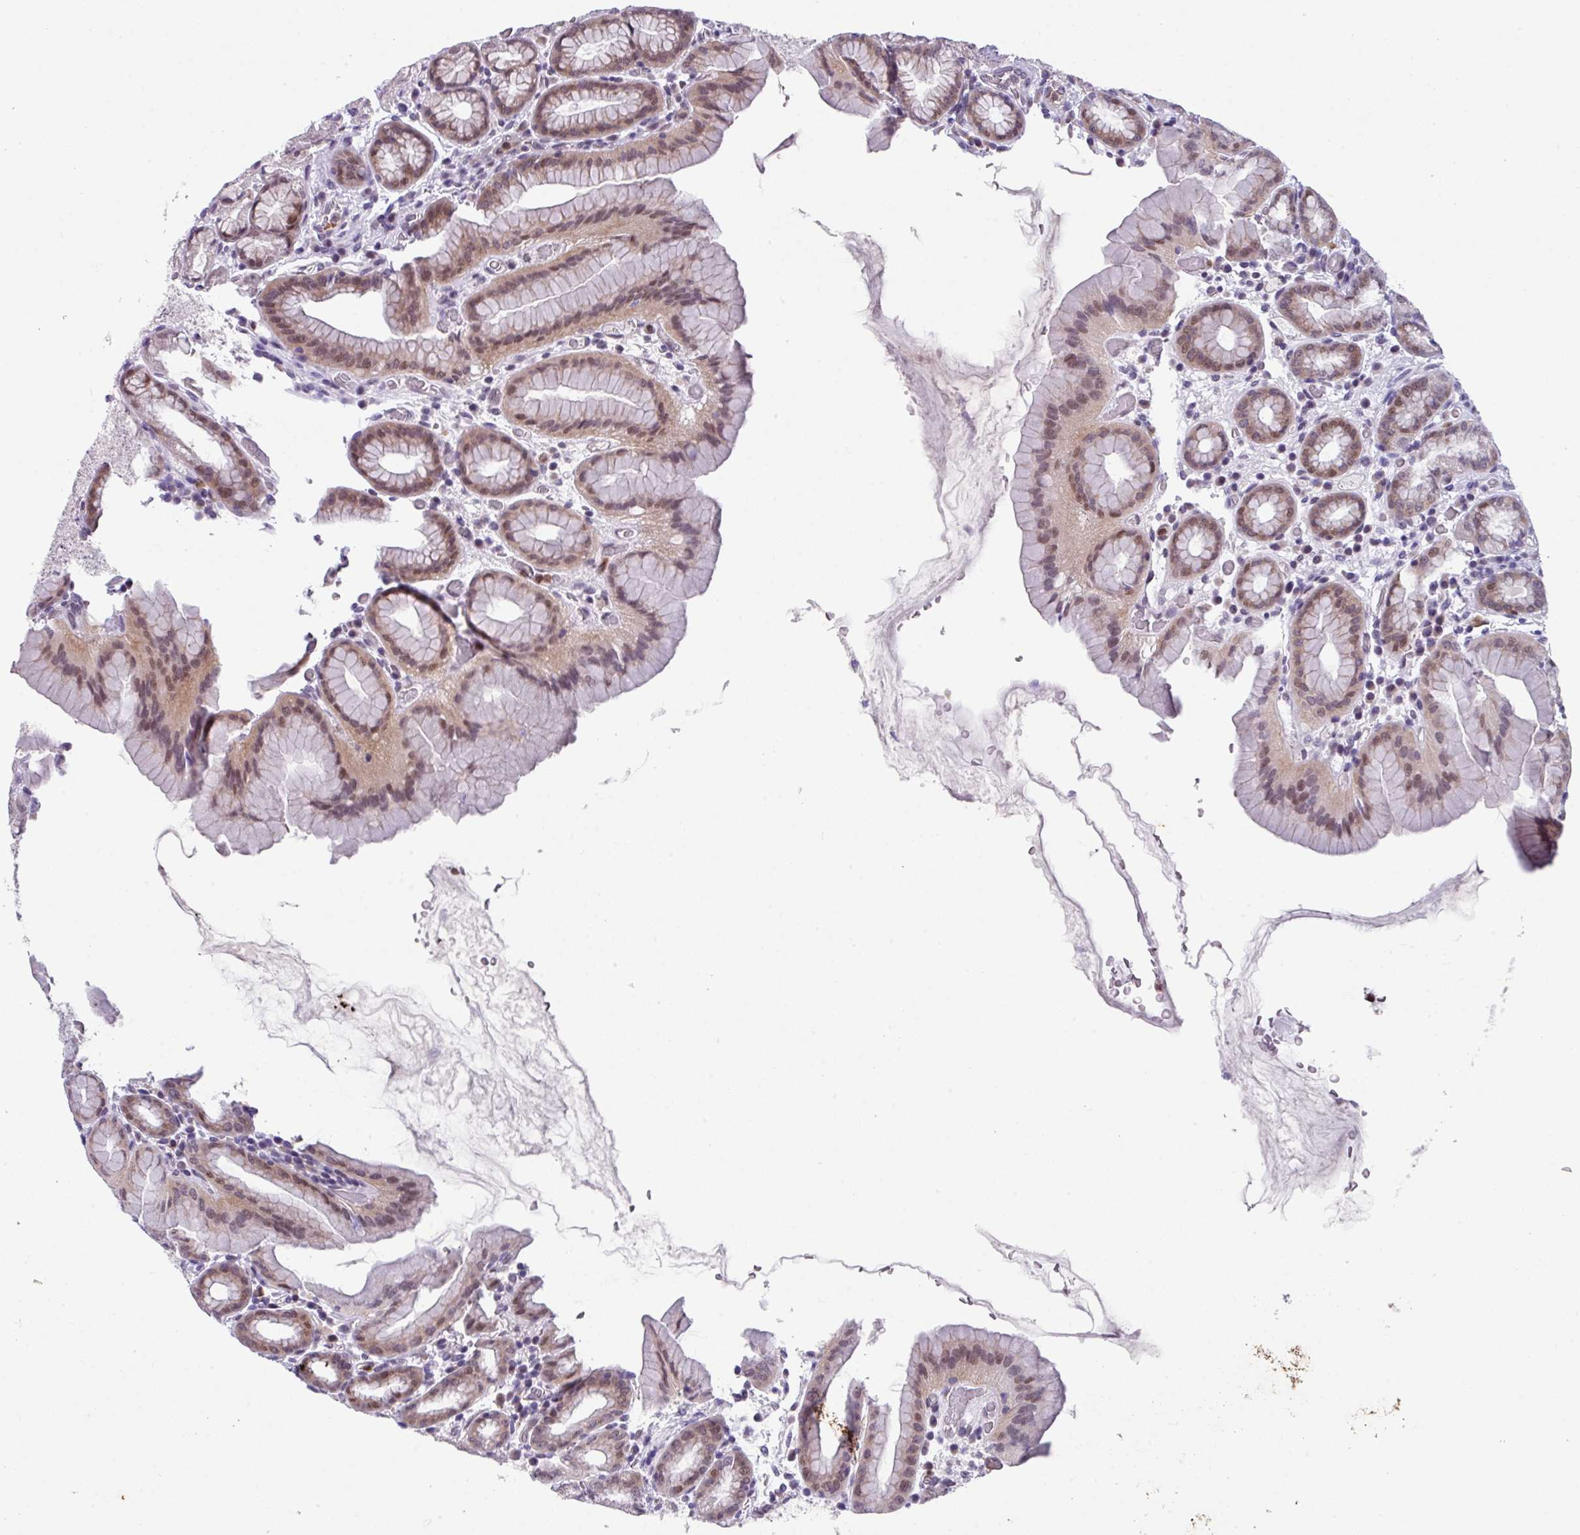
{"staining": {"intensity": "moderate", "quantity": "<25%", "location": "cytoplasmic/membranous,nuclear"}, "tissue": "stomach", "cell_type": "Glandular cells", "image_type": "normal", "snomed": [{"axis": "morphology", "description": "Normal tissue, NOS"}, {"axis": "topography", "description": "Stomach, upper"}, {"axis": "topography", "description": "Stomach"}], "caption": "Brown immunohistochemical staining in unremarkable stomach shows moderate cytoplasmic/membranous,nuclear staining in about <25% of glandular cells.", "gene": "ZFP3", "patient": {"sex": "male", "age": 68}}